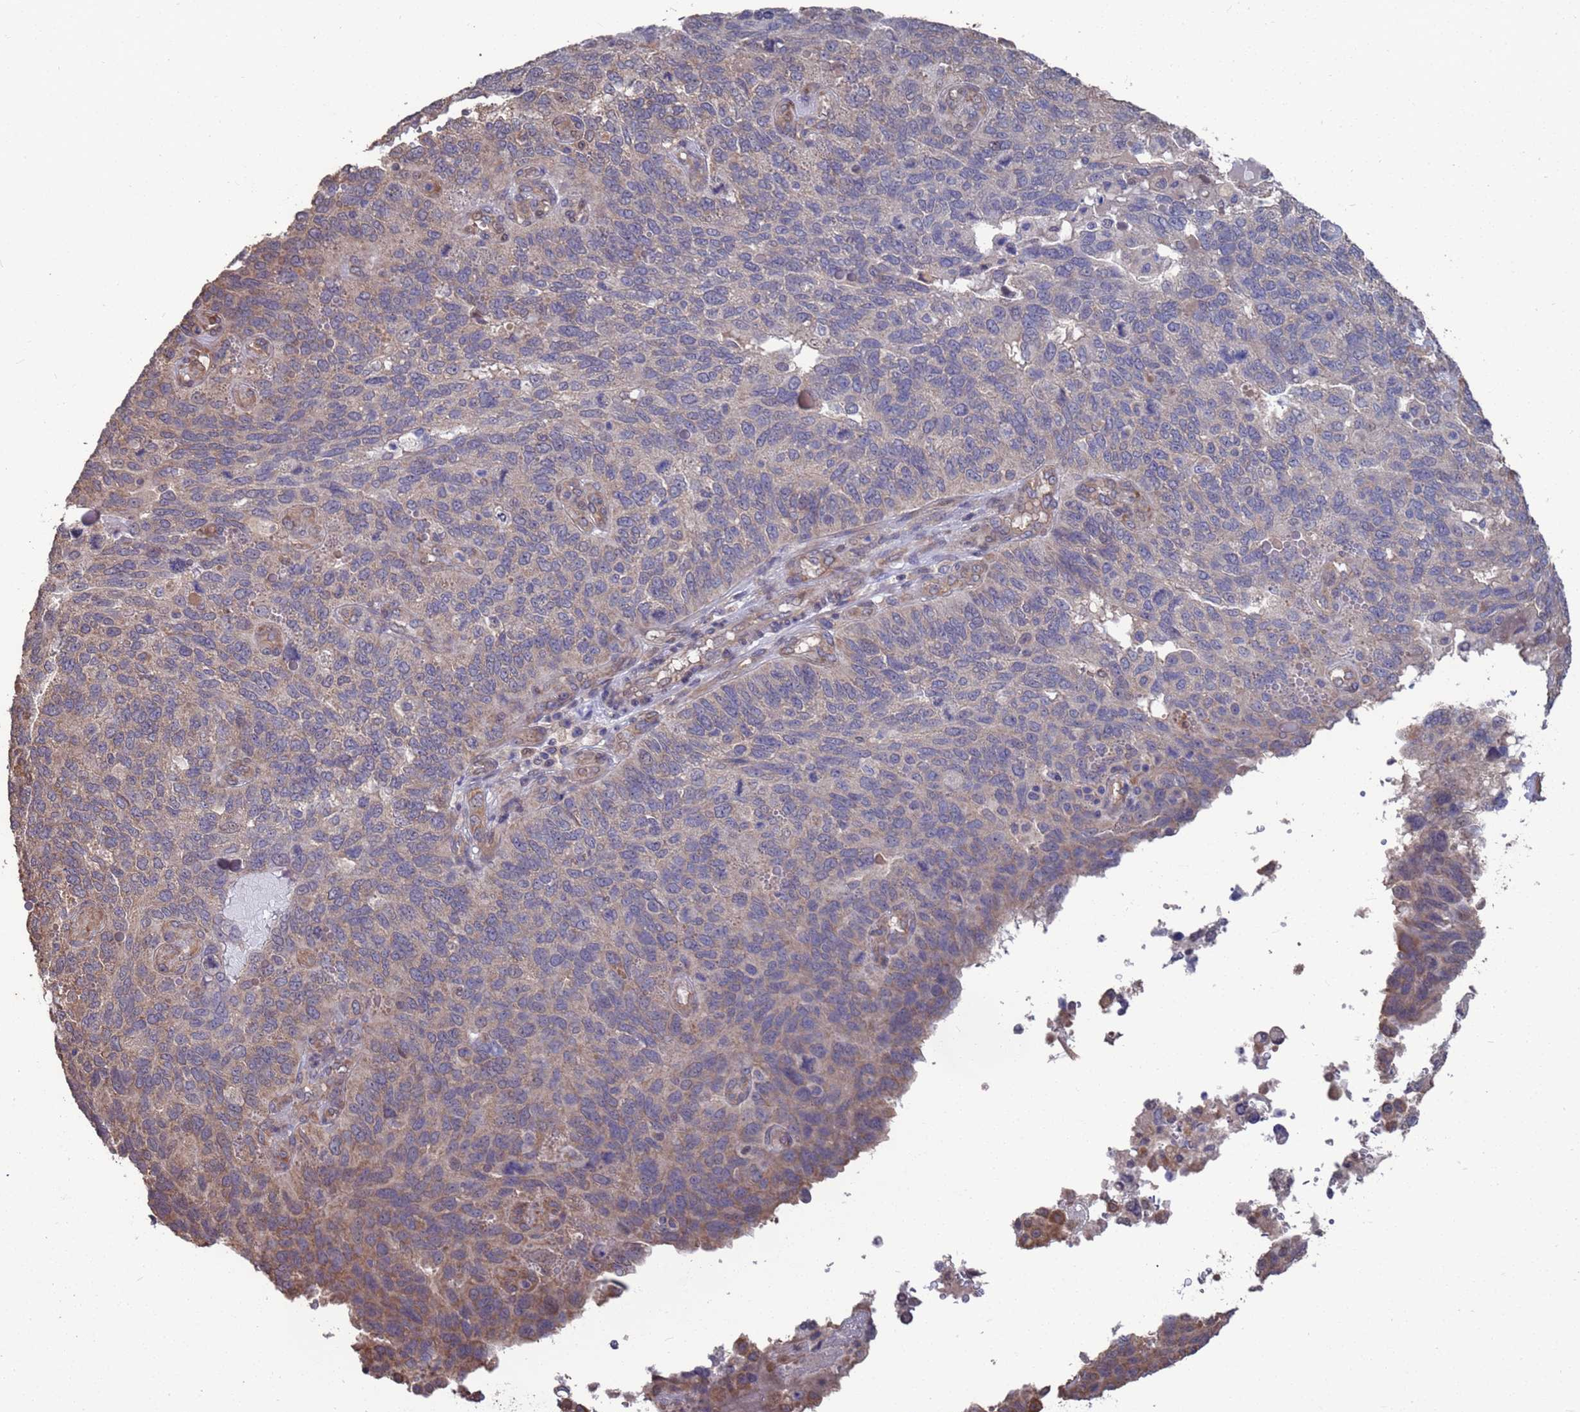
{"staining": {"intensity": "moderate", "quantity": "25%-75%", "location": "cytoplasmic/membranous"}, "tissue": "endometrial cancer", "cell_type": "Tumor cells", "image_type": "cancer", "snomed": [{"axis": "morphology", "description": "Adenocarcinoma, NOS"}, {"axis": "topography", "description": "Endometrium"}], "caption": "A brown stain highlights moderate cytoplasmic/membranous expression of a protein in human endometrial cancer tumor cells.", "gene": "CFAP119", "patient": {"sex": "female", "age": 66}}